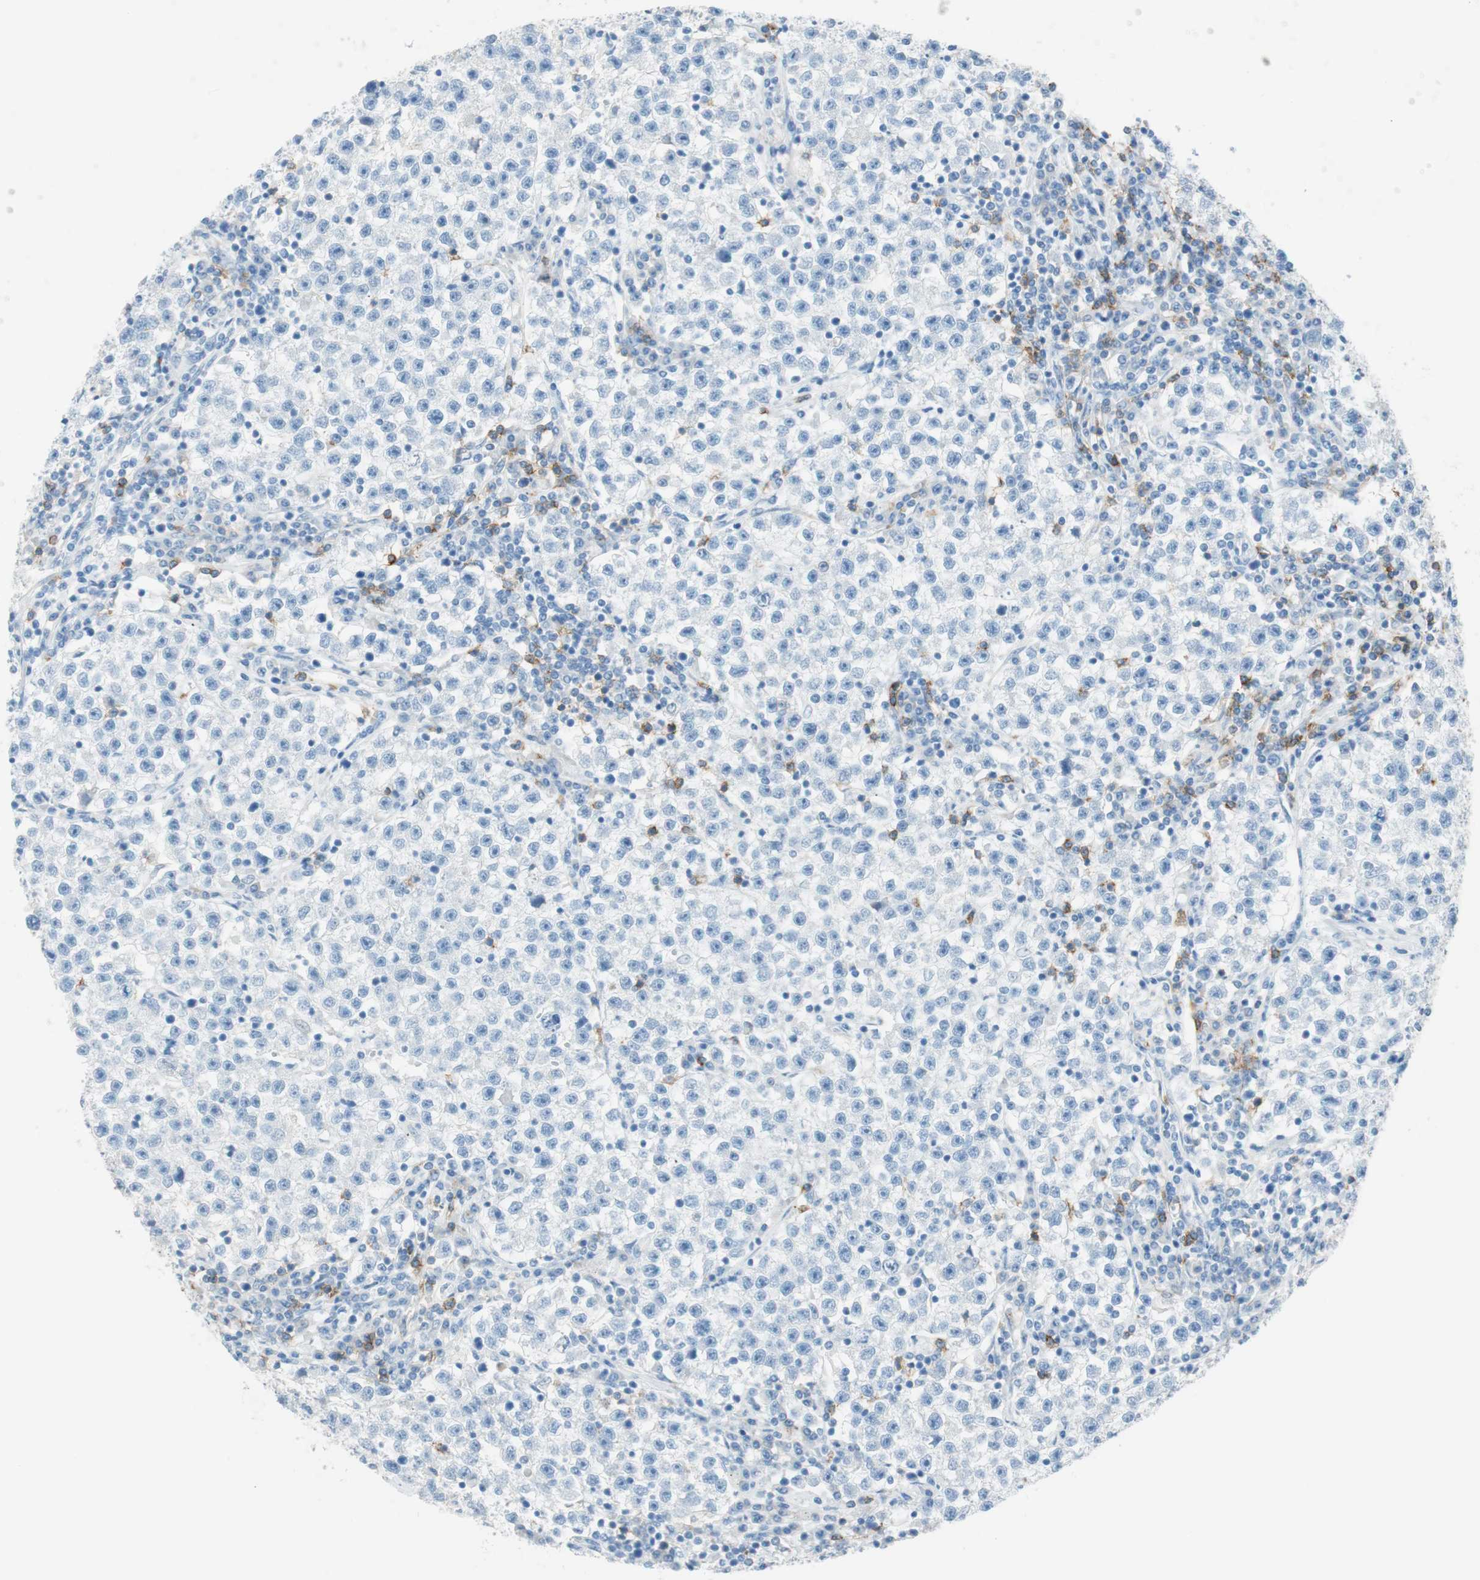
{"staining": {"intensity": "negative", "quantity": "none", "location": "none"}, "tissue": "testis cancer", "cell_type": "Tumor cells", "image_type": "cancer", "snomed": [{"axis": "morphology", "description": "Seminoma, NOS"}, {"axis": "topography", "description": "Testis"}], "caption": "Immunohistochemistry histopathology image of neoplastic tissue: human testis seminoma stained with DAB (3,3'-diaminobenzidine) demonstrates no significant protein expression in tumor cells.", "gene": "TNFRSF13C", "patient": {"sex": "male", "age": 22}}